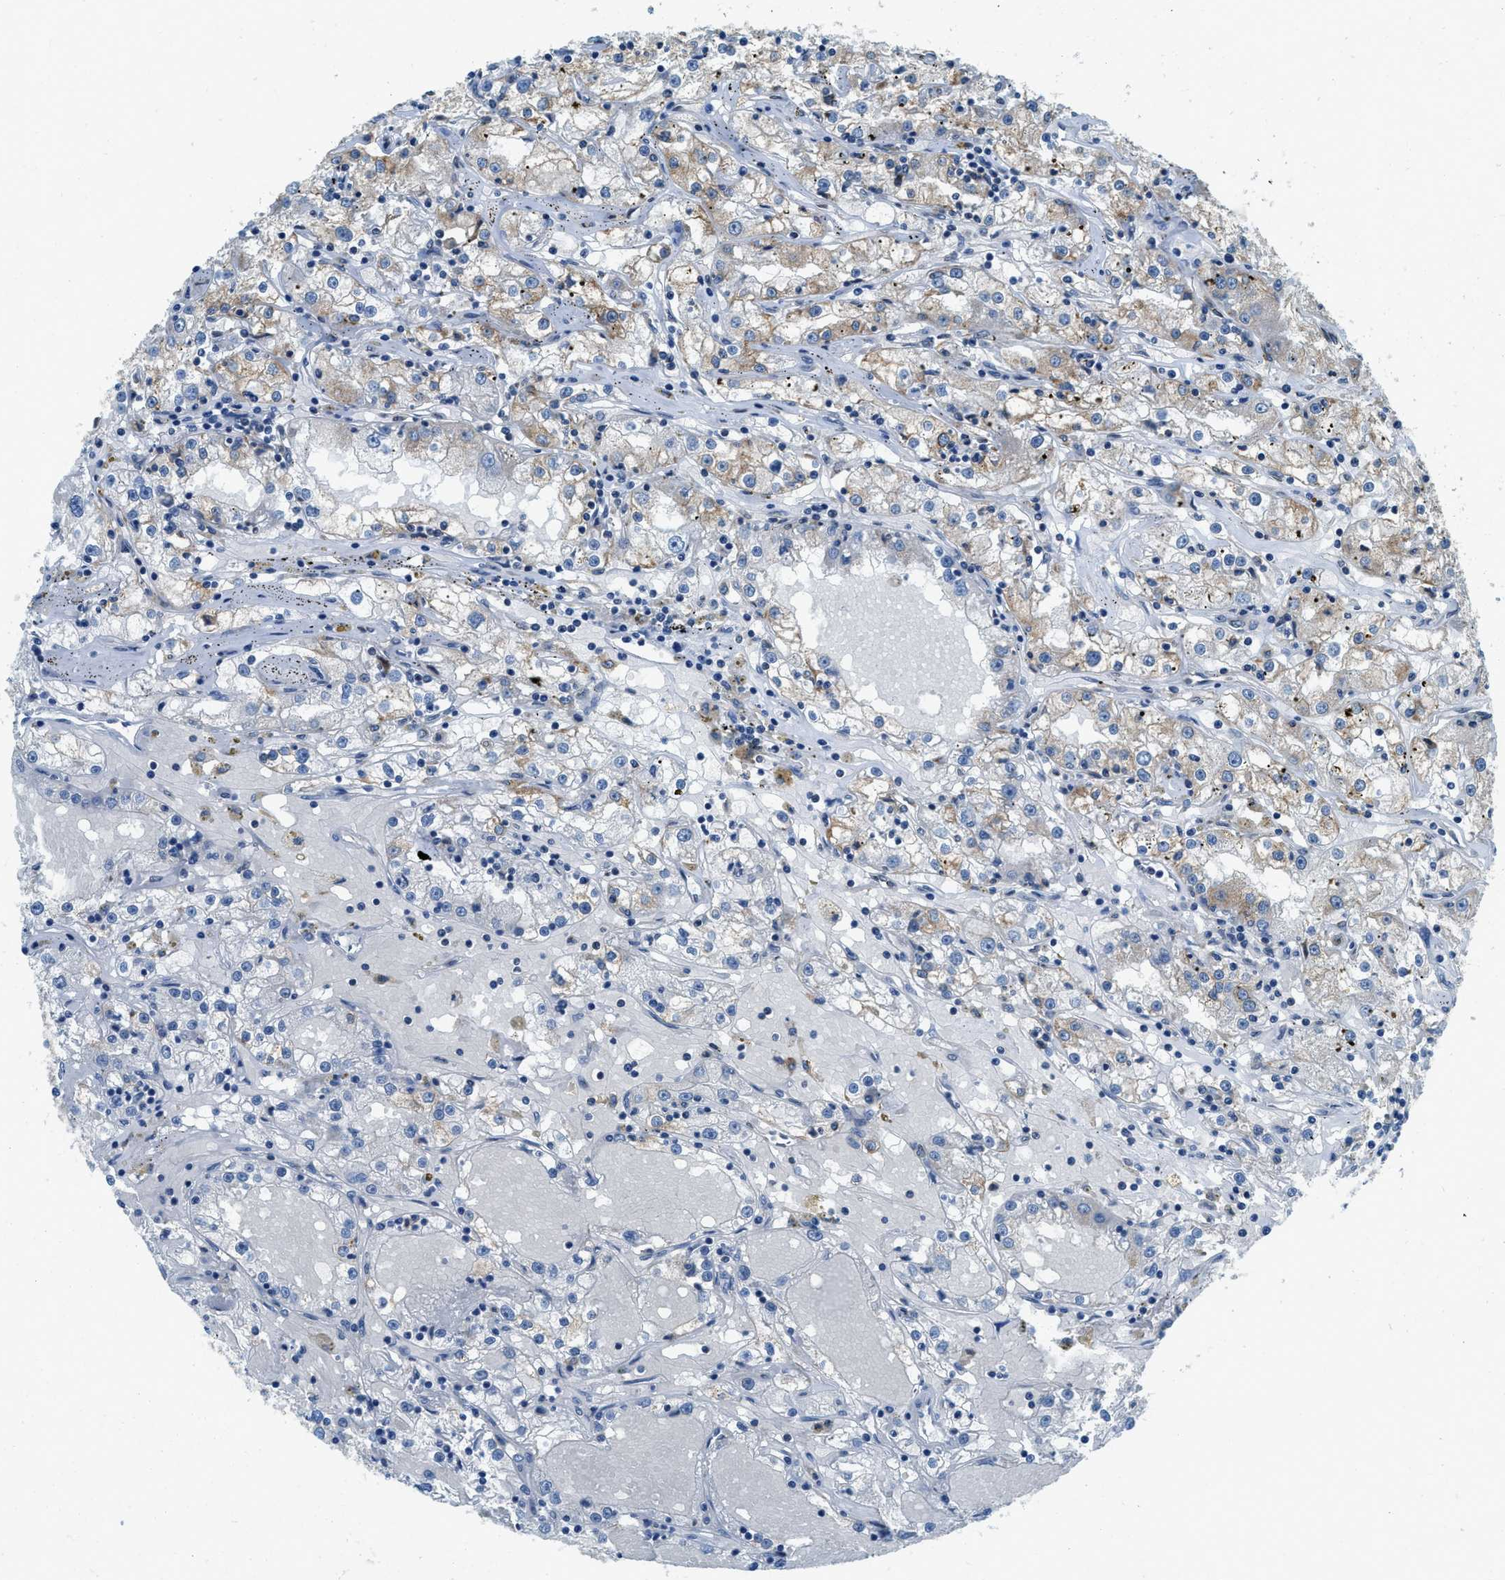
{"staining": {"intensity": "weak", "quantity": "25%-75%", "location": "cytoplasmic/membranous"}, "tissue": "renal cancer", "cell_type": "Tumor cells", "image_type": "cancer", "snomed": [{"axis": "morphology", "description": "Adenocarcinoma, NOS"}, {"axis": "topography", "description": "Kidney"}], "caption": "Renal adenocarcinoma was stained to show a protein in brown. There is low levels of weak cytoplasmic/membranous staining in about 25%-75% of tumor cells. (DAB = brown stain, brightfield microscopy at high magnification).", "gene": "BCAP31", "patient": {"sex": "male", "age": 56}}